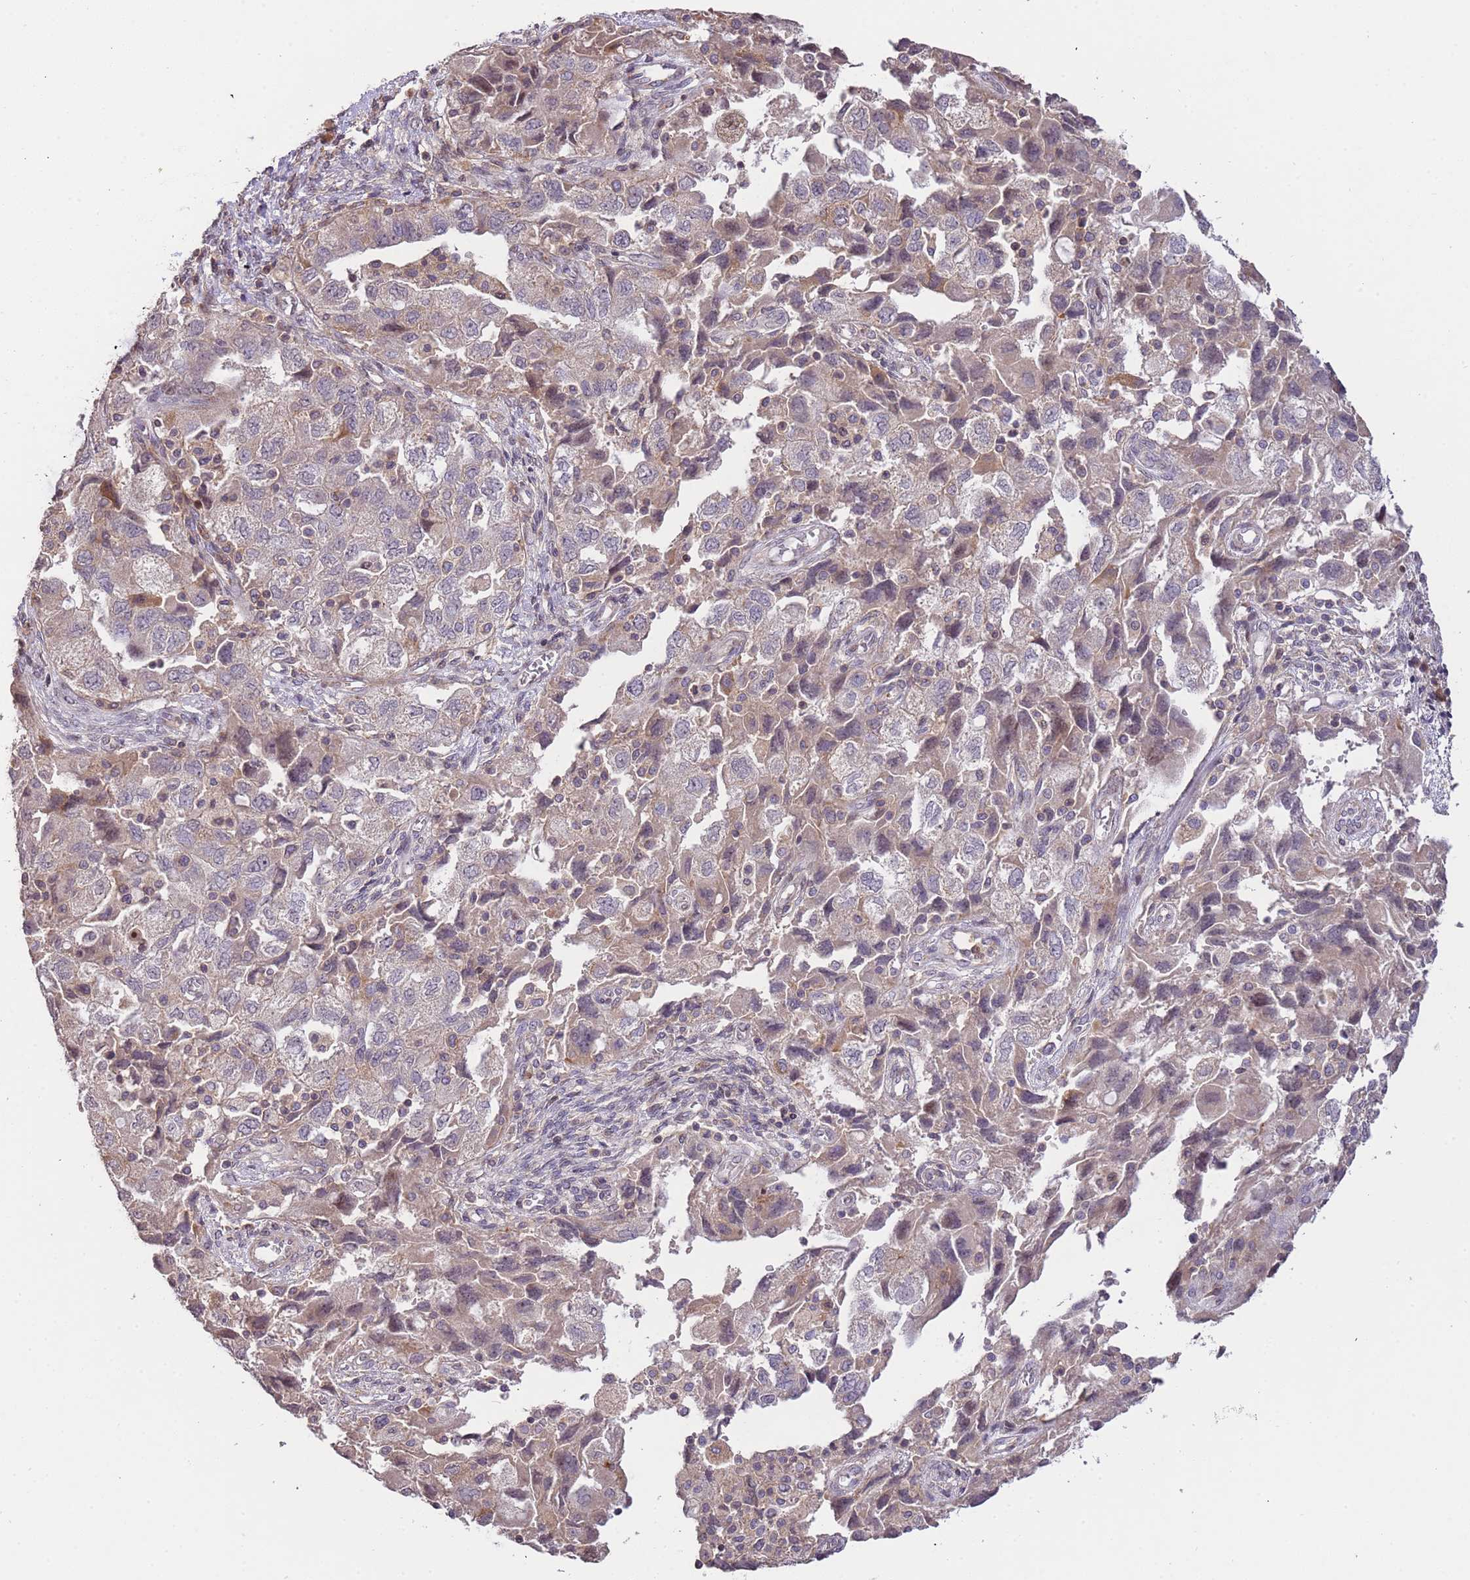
{"staining": {"intensity": "weak", "quantity": "25%-75%", "location": "cytoplasmic/membranous"}, "tissue": "ovarian cancer", "cell_type": "Tumor cells", "image_type": "cancer", "snomed": [{"axis": "morphology", "description": "Carcinoma, NOS"}, {"axis": "morphology", "description": "Cystadenocarcinoma, serous, NOS"}, {"axis": "topography", "description": "Ovary"}], "caption": "Ovarian cancer (carcinoma) stained with a brown dye demonstrates weak cytoplasmic/membranous positive positivity in about 25%-75% of tumor cells.", "gene": "SLC16A4", "patient": {"sex": "female", "age": 69}}